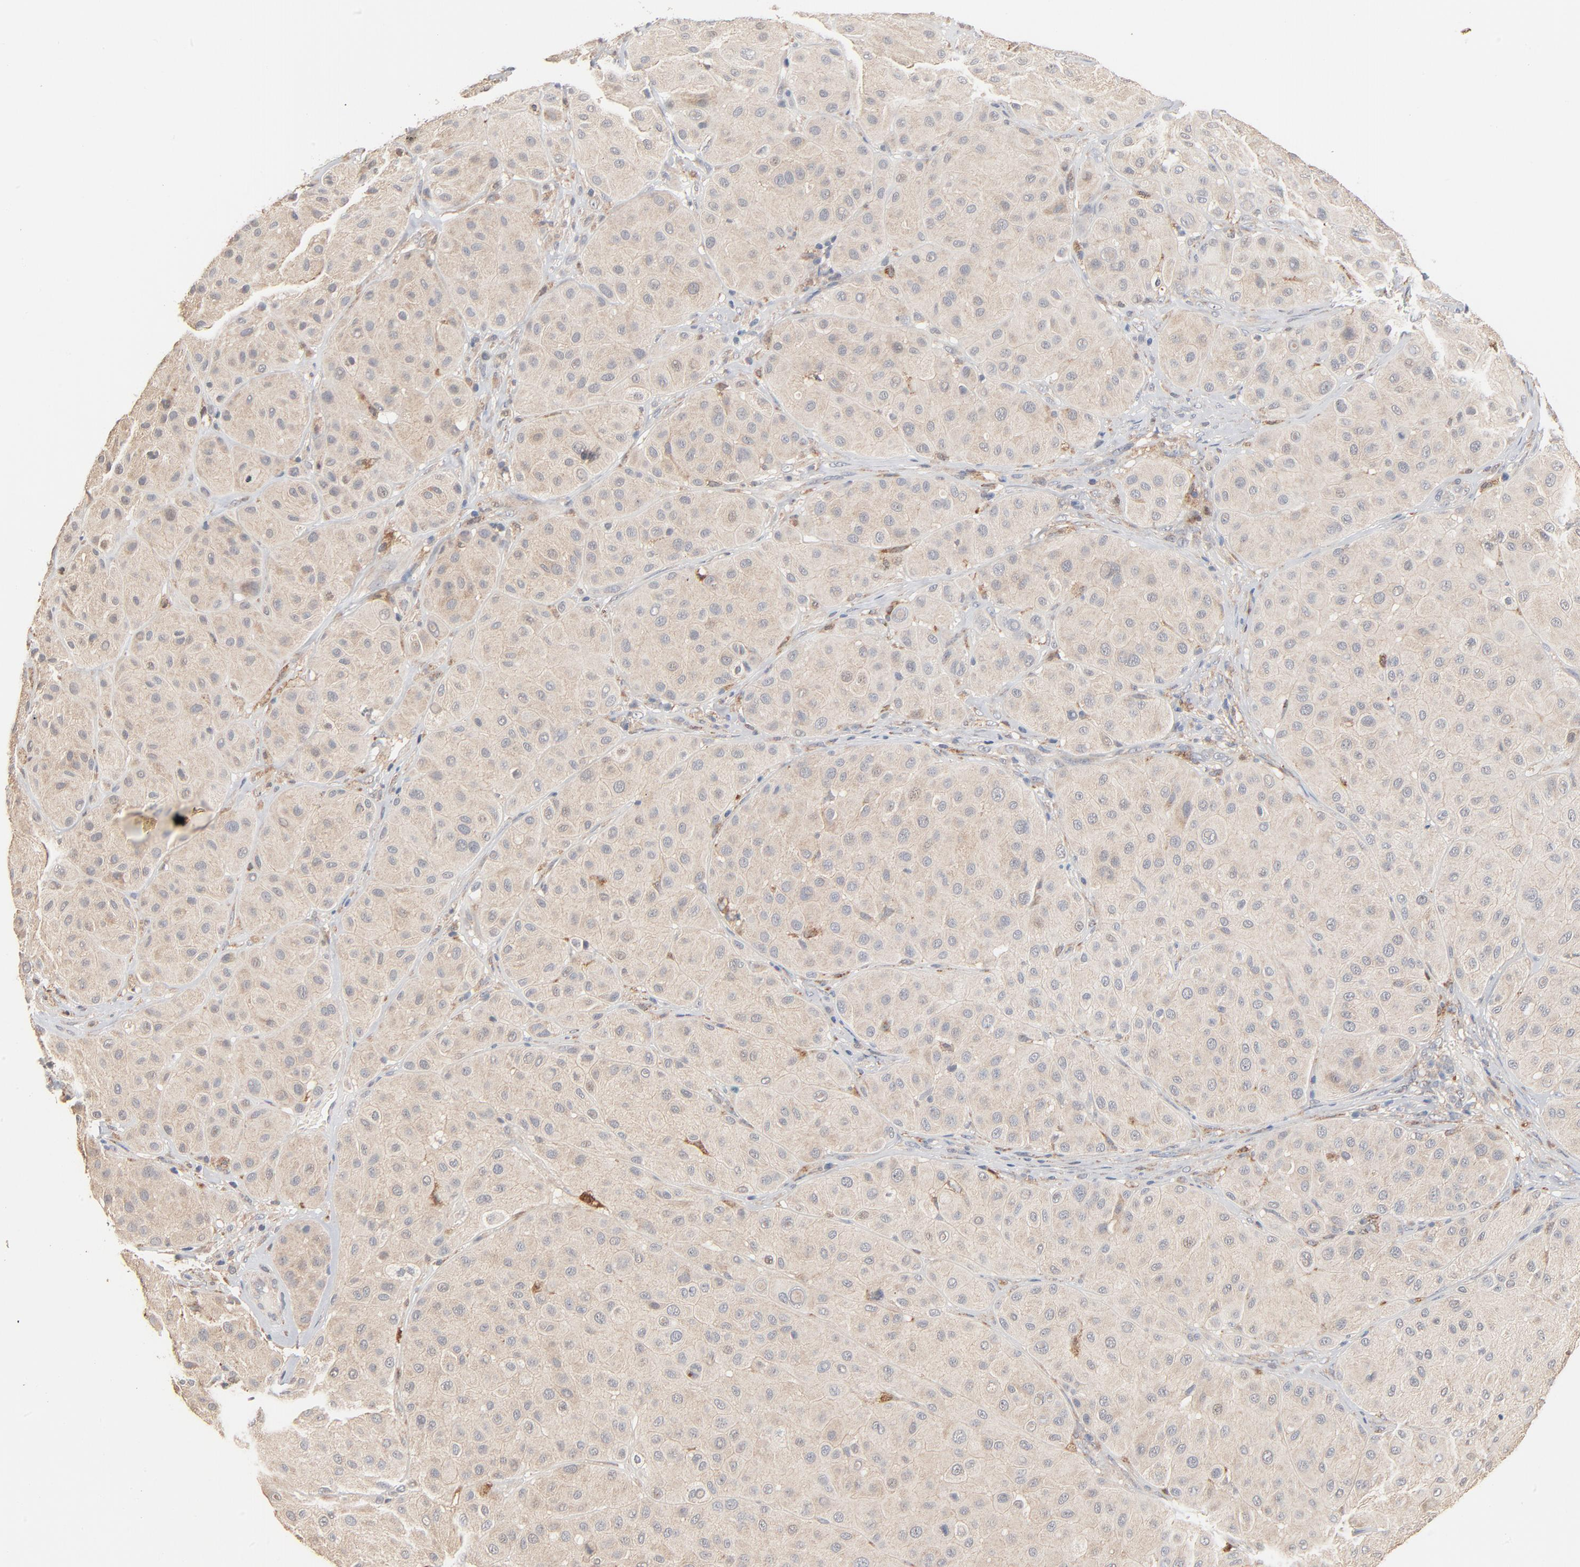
{"staining": {"intensity": "weak", "quantity": ">75%", "location": "cytoplasmic/membranous"}, "tissue": "melanoma", "cell_type": "Tumor cells", "image_type": "cancer", "snomed": [{"axis": "morphology", "description": "Normal tissue, NOS"}, {"axis": "morphology", "description": "Malignant melanoma, Metastatic site"}, {"axis": "topography", "description": "Skin"}], "caption": "A photomicrograph showing weak cytoplasmic/membranous expression in about >75% of tumor cells in melanoma, as visualized by brown immunohistochemical staining.", "gene": "ZDHHC8", "patient": {"sex": "male", "age": 41}}